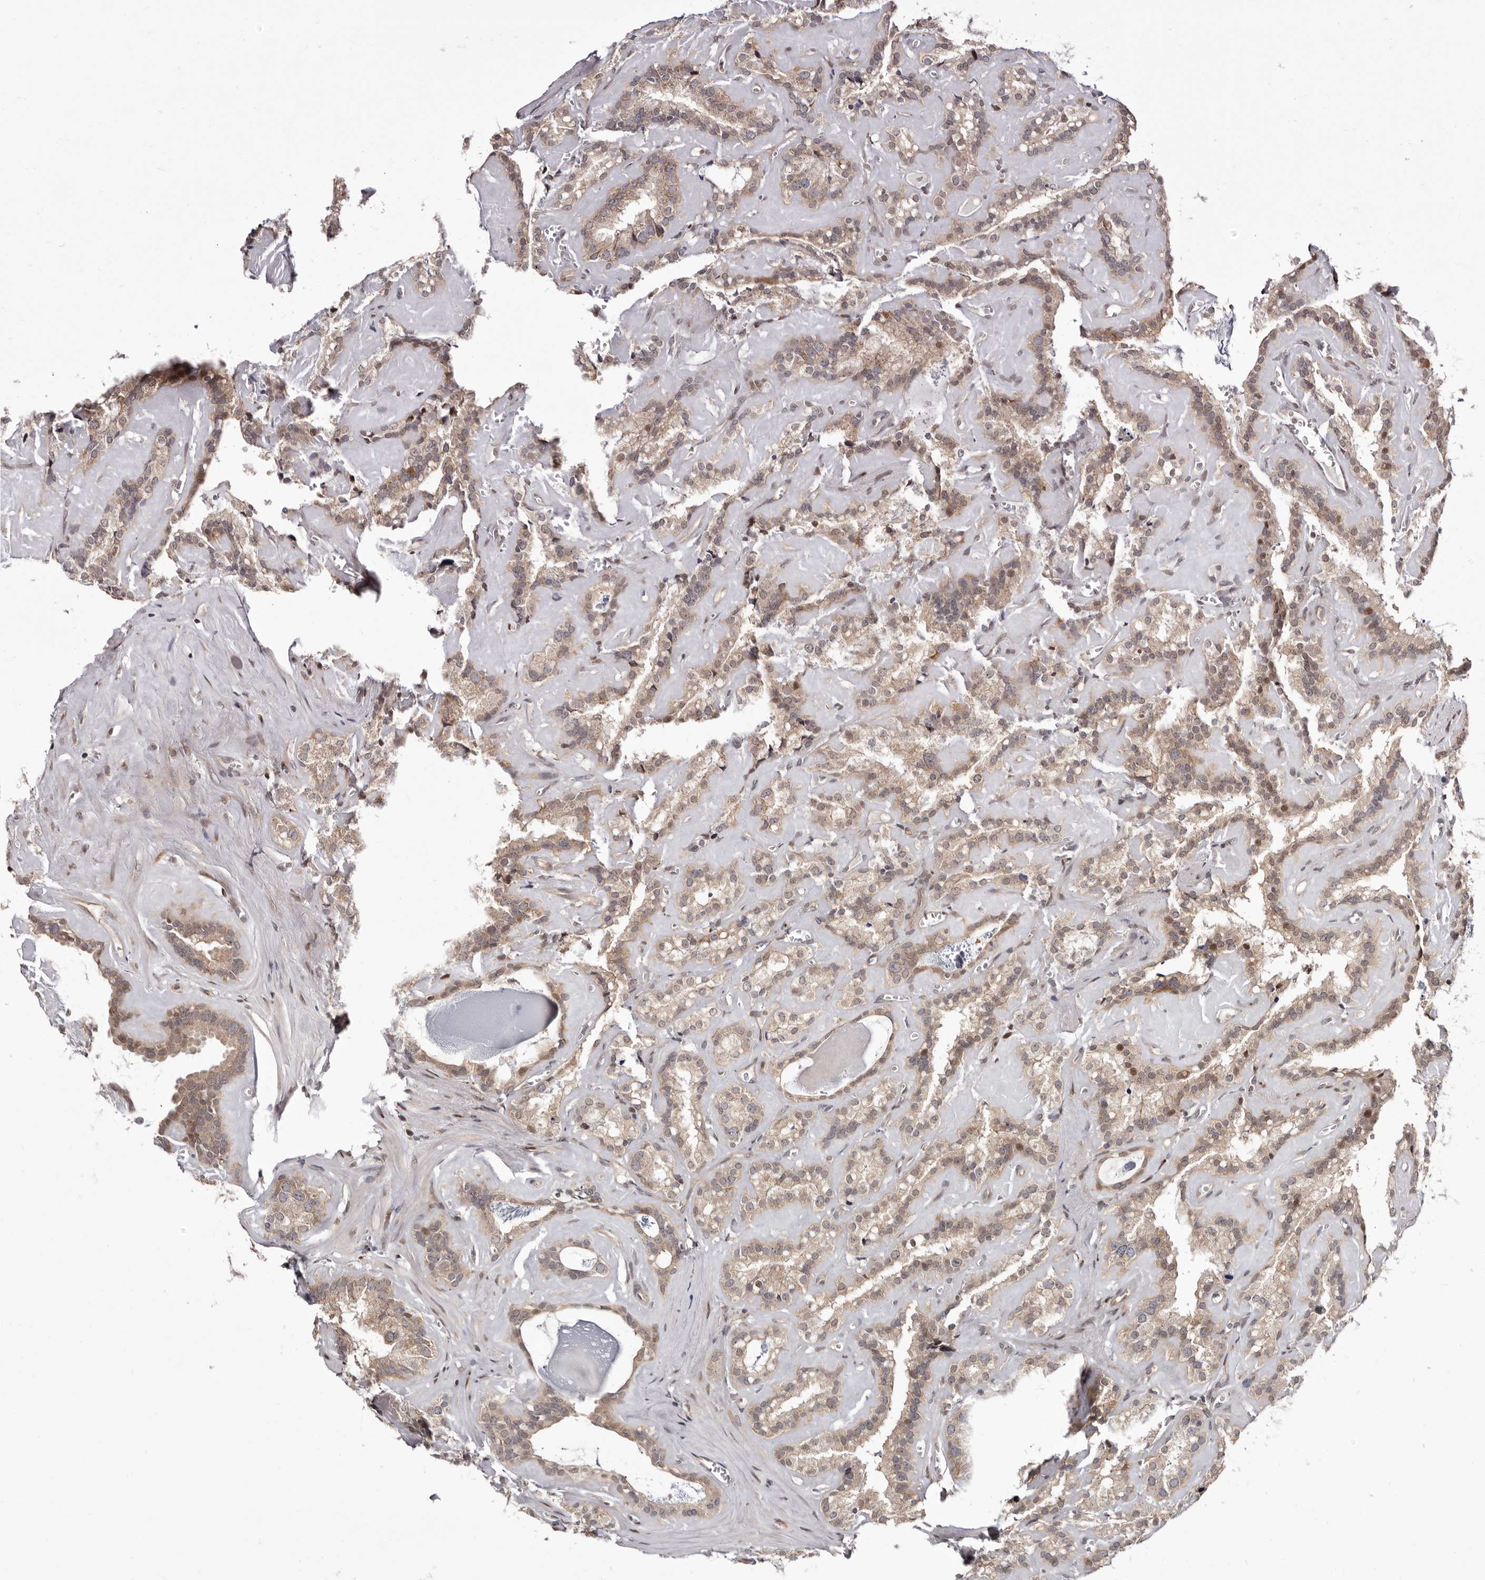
{"staining": {"intensity": "weak", "quantity": ">75%", "location": "cytoplasmic/membranous,nuclear"}, "tissue": "seminal vesicle", "cell_type": "Glandular cells", "image_type": "normal", "snomed": [{"axis": "morphology", "description": "Normal tissue, NOS"}, {"axis": "topography", "description": "Prostate"}, {"axis": "topography", "description": "Seminal veicle"}], "caption": "Immunohistochemical staining of normal human seminal vesicle displays weak cytoplasmic/membranous,nuclear protein expression in about >75% of glandular cells.", "gene": "GLRX3", "patient": {"sex": "male", "age": 59}}